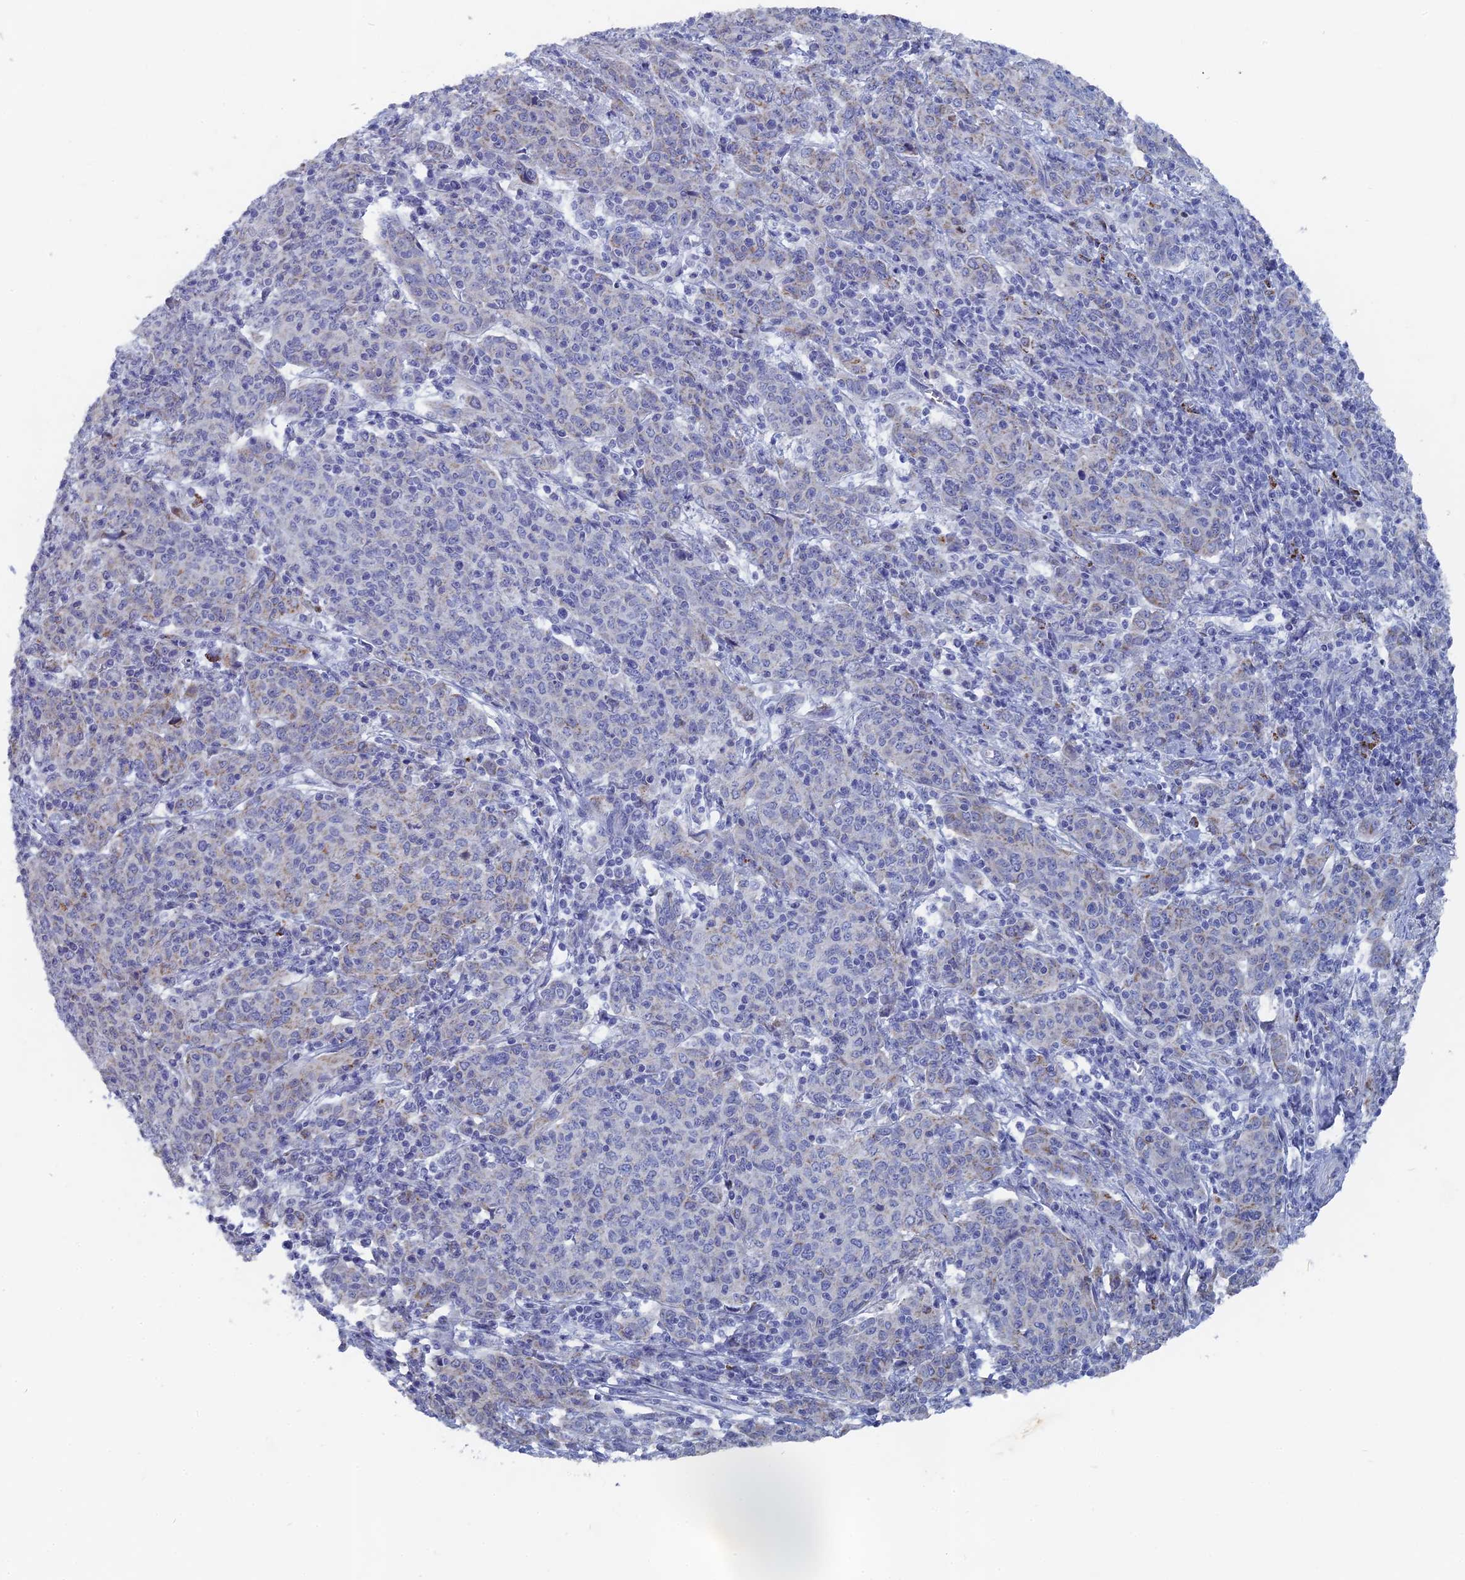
{"staining": {"intensity": "moderate", "quantity": "<25%", "location": "cytoplasmic/membranous"}, "tissue": "cervical cancer", "cell_type": "Tumor cells", "image_type": "cancer", "snomed": [{"axis": "morphology", "description": "Squamous cell carcinoma, NOS"}, {"axis": "topography", "description": "Cervix"}], "caption": "Protein expression analysis of cervical squamous cell carcinoma exhibits moderate cytoplasmic/membranous staining in about <25% of tumor cells.", "gene": "HIGD1A", "patient": {"sex": "female", "age": 67}}